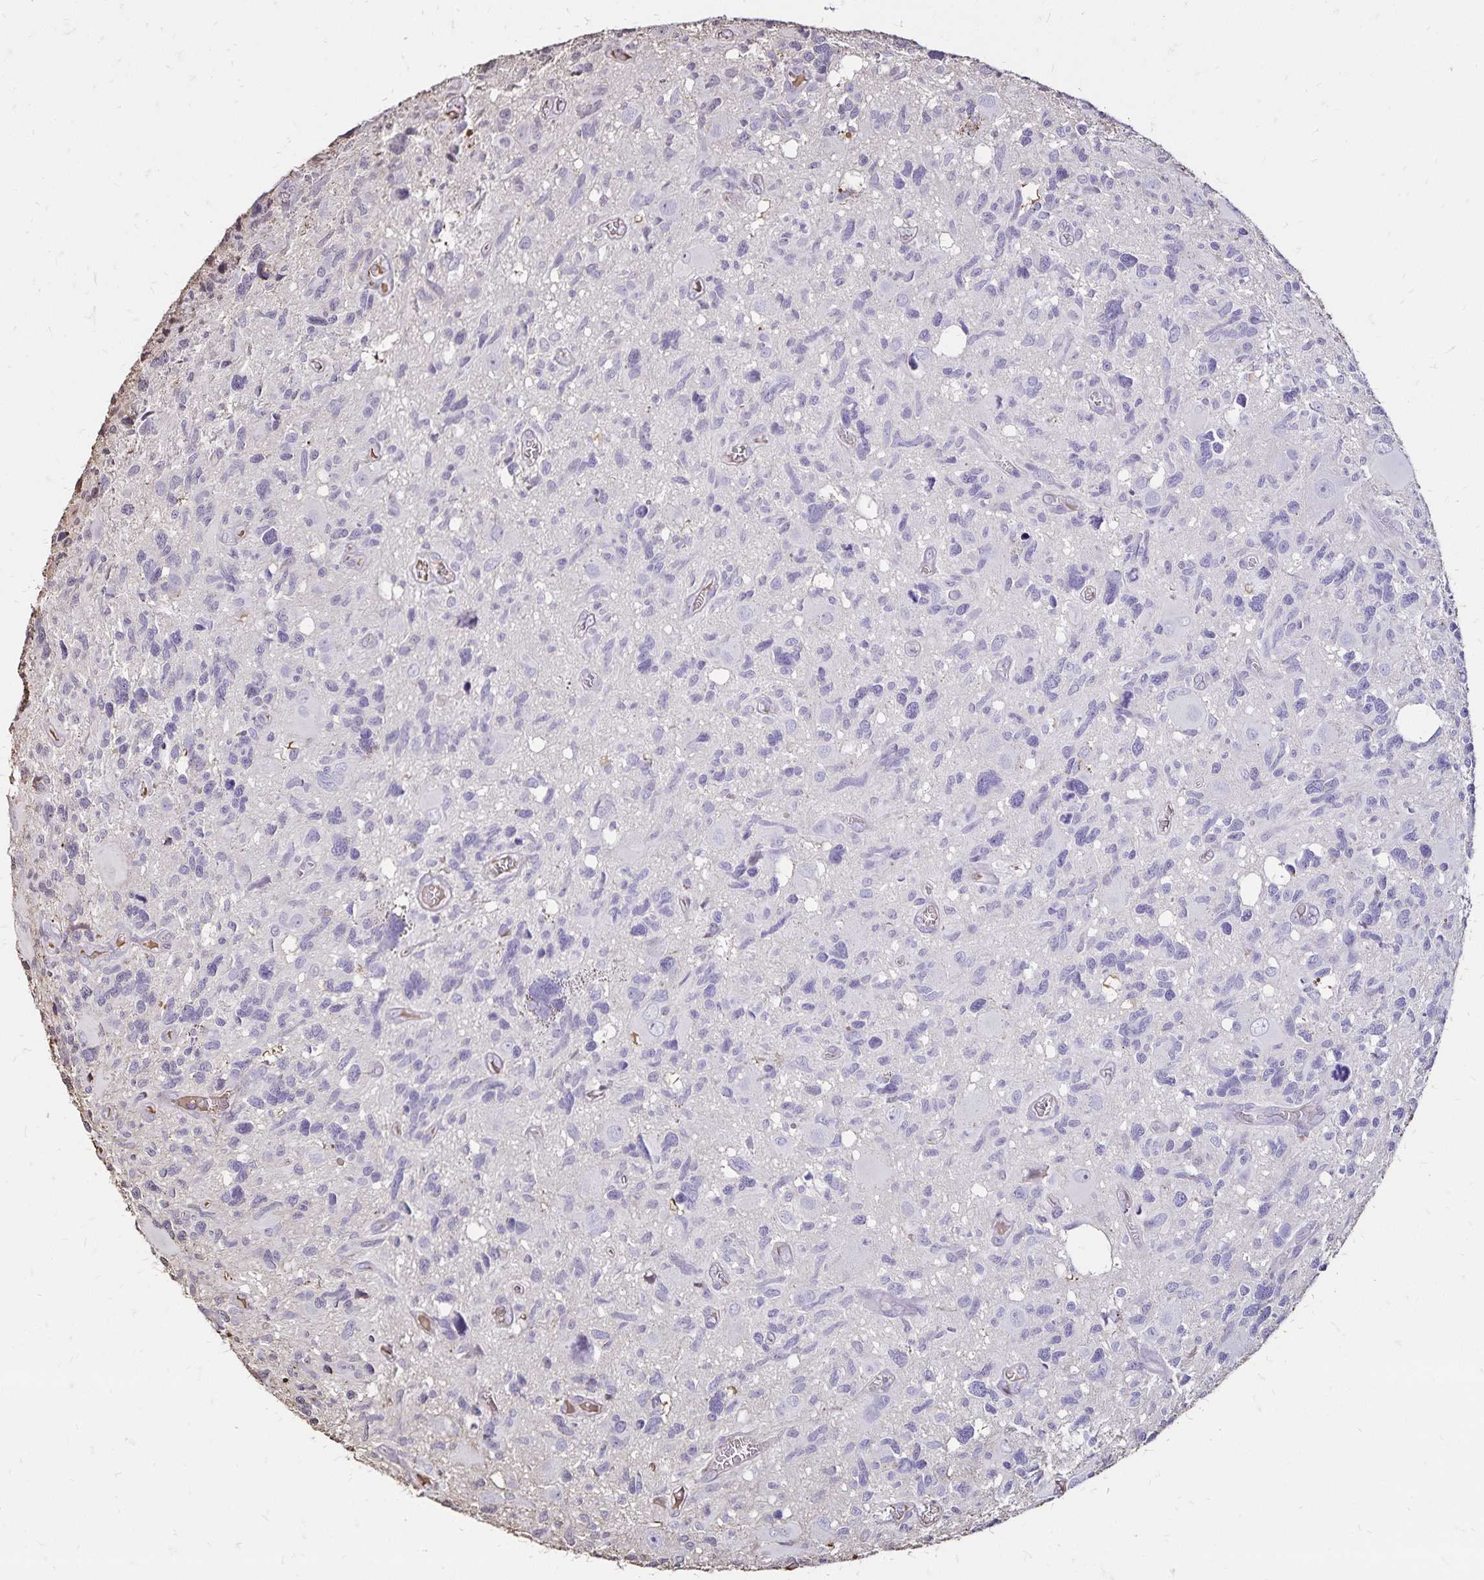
{"staining": {"intensity": "negative", "quantity": "none", "location": "none"}, "tissue": "glioma", "cell_type": "Tumor cells", "image_type": "cancer", "snomed": [{"axis": "morphology", "description": "Glioma, malignant, High grade"}, {"axis": "topography", "description": "Brain"}], "caption": "High power microscopy micrograph of an immunohistochemistry photomicrograph of malignant glioma (high-grade), revealing no significant staining in tumor cells.", "gene": "KISS1", "patient": {"sex": "male", "age": 49}}